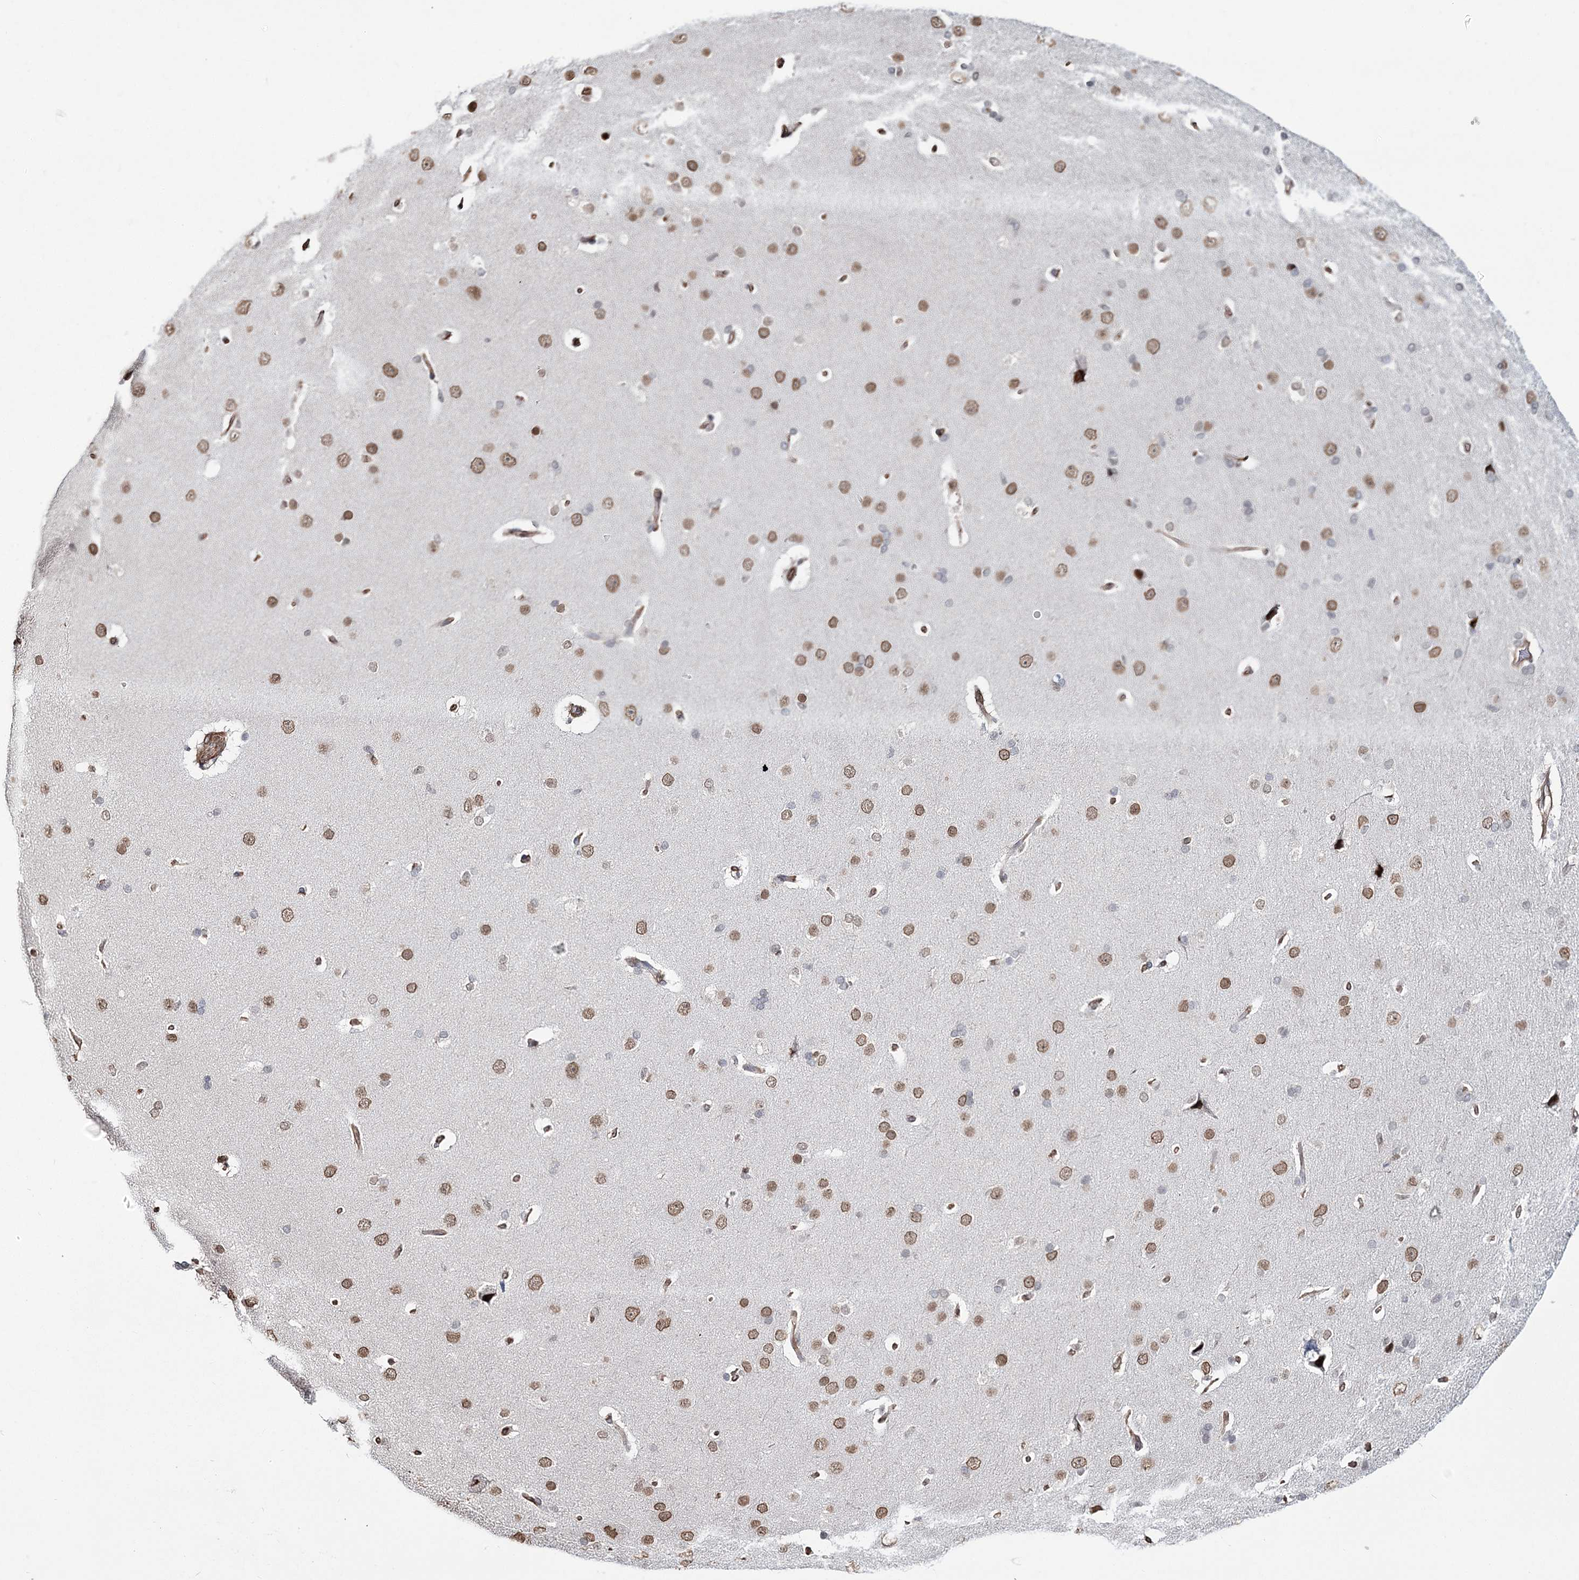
{"staining": {"intensity": "moderate", "quantity": ">75%", "location": "nuclear"}, "tissue": "cerebral cortex", "cell_type": "Endothelial cells", "image_type": "normal", "snomed": [{"axis": "morphology", "description": "Normal tissue, NOS"}, {"axis": "topography", "description": "Cerebral cortex"}], "caption": "About >75% of endothelial cells in benign cerebral cortex show moderate nuclear protein expression as visualized by brown immunohistochemical staining.", "gene": "ATP11B", "patient": {"sex": "male", "age": 62}}